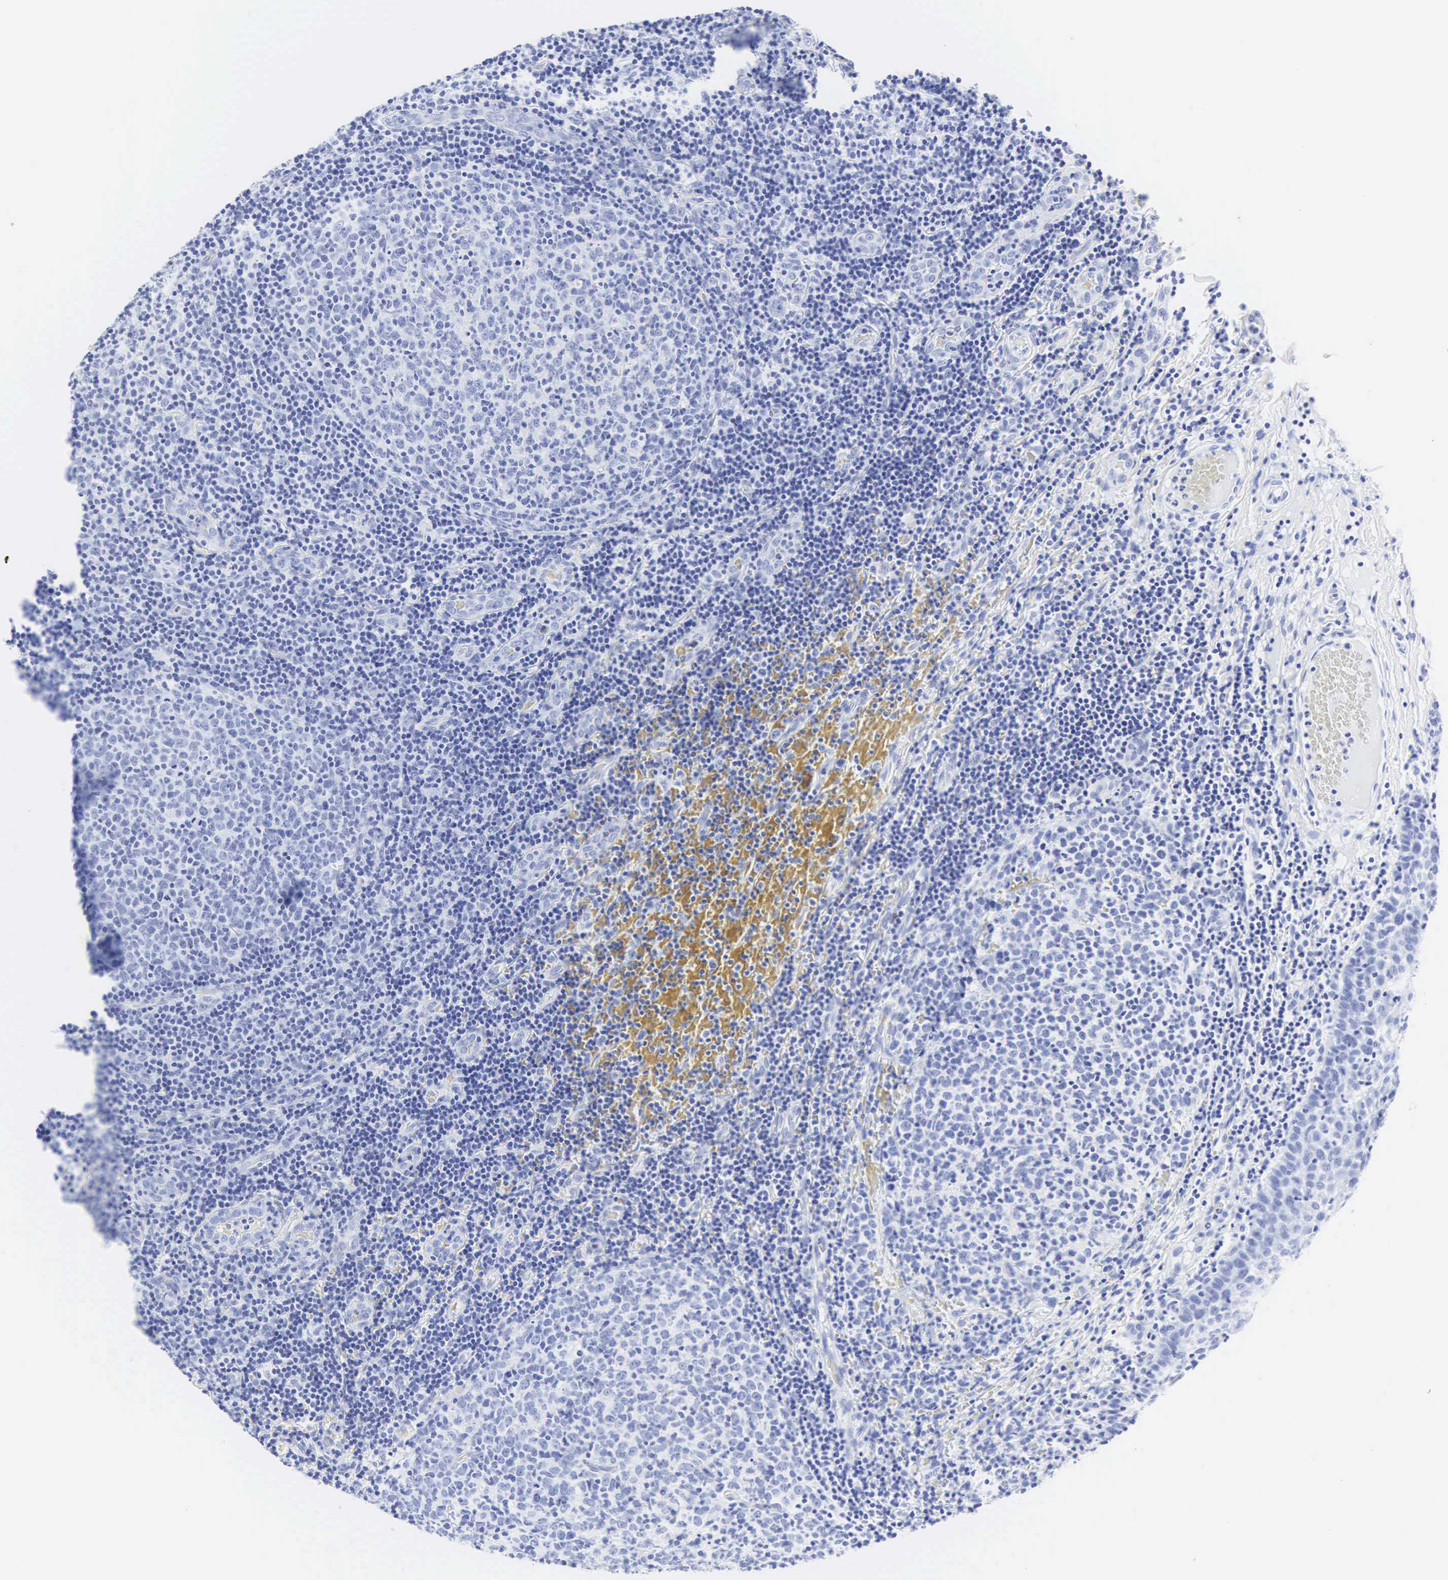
{"staining": {"intensity": "negative", "quantity": "none", "location": "none"}, "tissue": "tonsil", "cell_type": "Germinal center cells", "image_type": "normal", "snomed": [{"axis": "morphology", "description": "Normal tissue, NOS"}, {"axis": "topography", "description": "Tonsil"}], "caption": "Immunohistochemistry of benign human tonsil reveals no expression in germinal center cells. (Stains: DAB immunohistochemistry with hematoxylin counter stain, Microscopy: brightfield microscopy at high magnification).", "gene": "CGB3", "patient": {"sex": "female", "age": 3}}